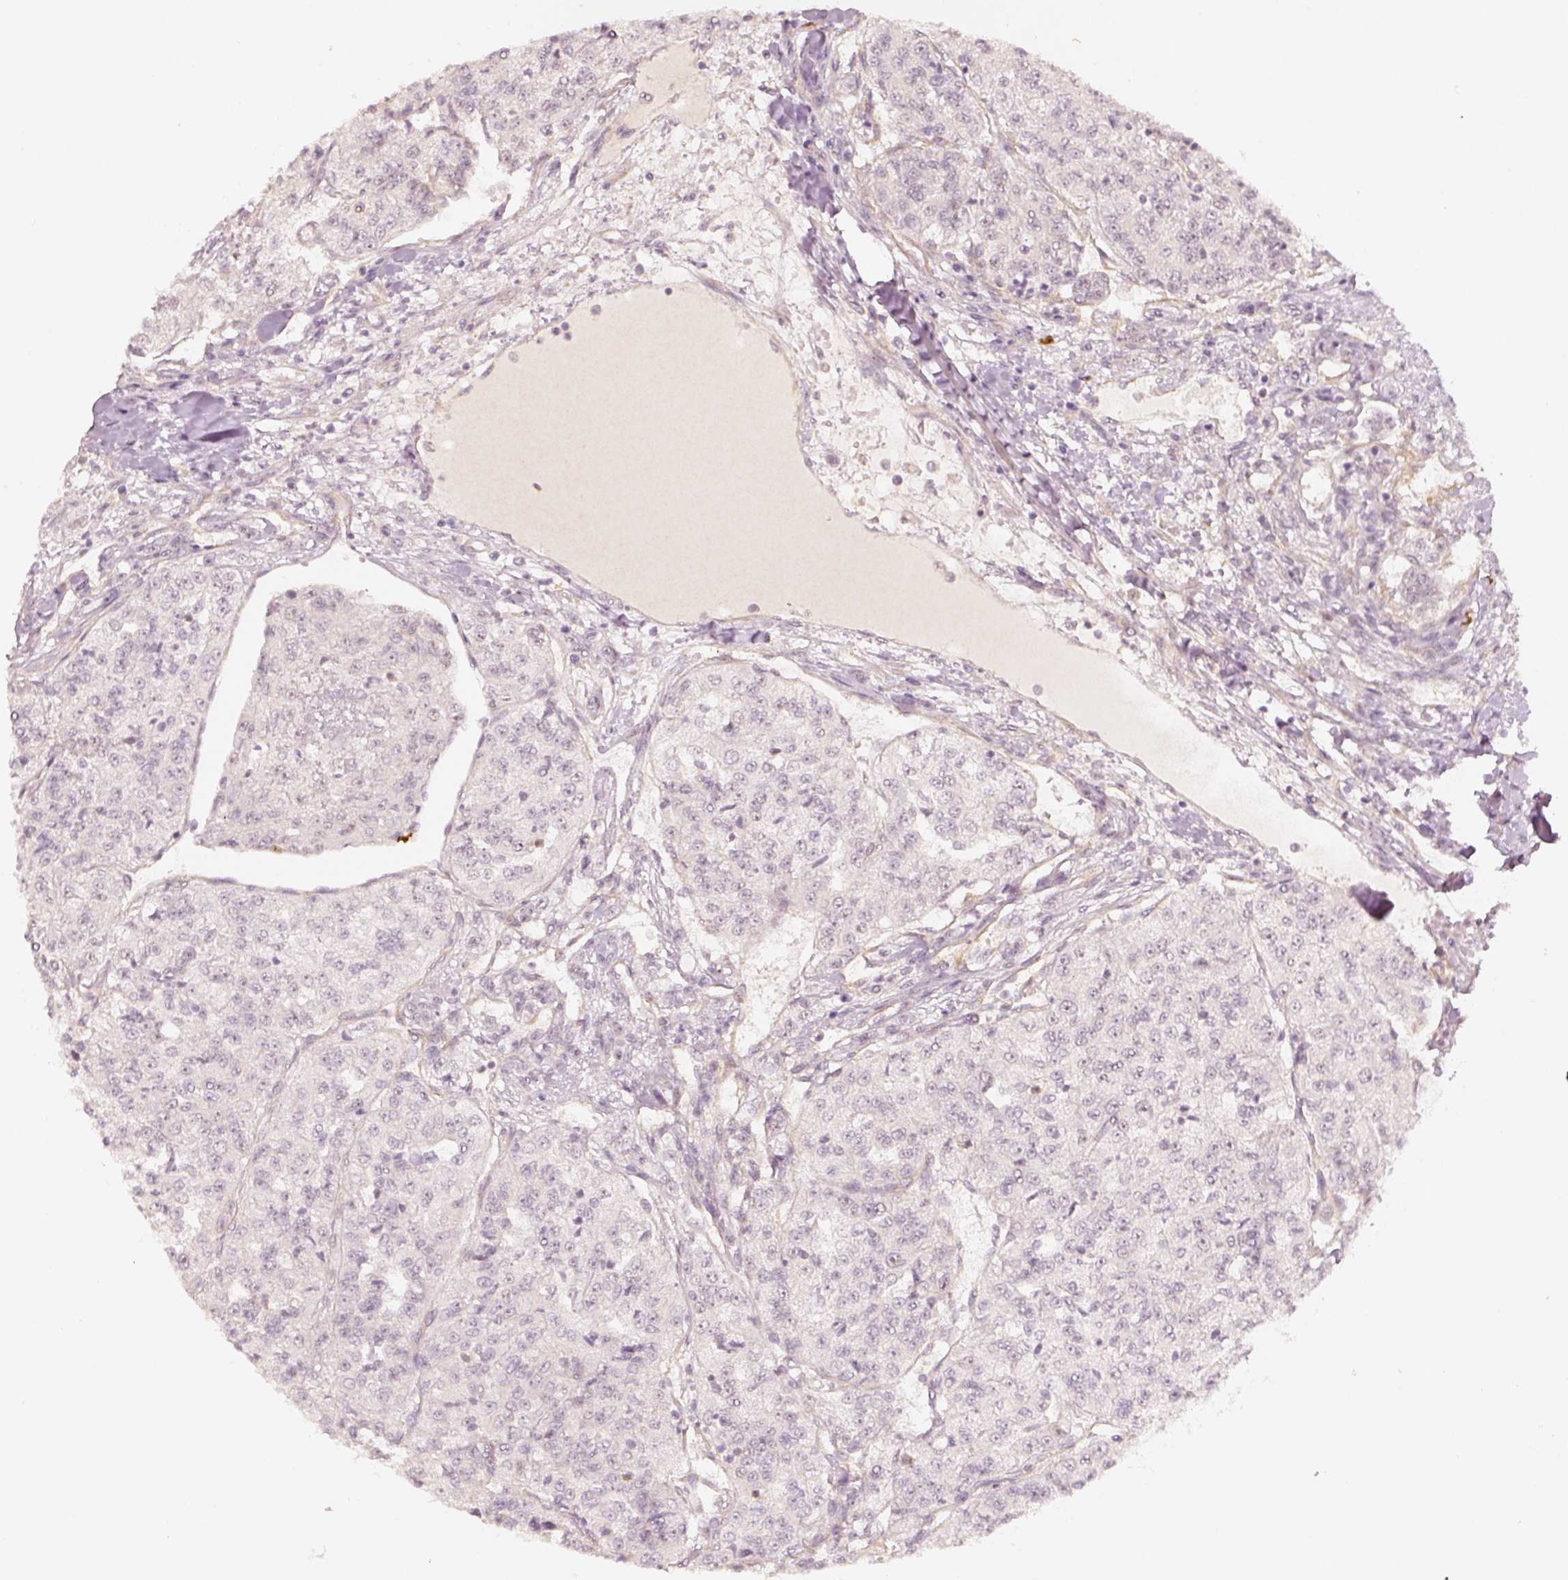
{"staining": {"intensity": "negative", "quantity": "none", "location": "none"}, "tissue": "renal cancer", "cell_type": "Tumor cells", "image_type": "cancer", "snomed": [{"axis": "morphology", "description": "Adenocarcinoma, NOS"}, {"axis": "topography", "description": "Kidney"}], "caption": "This is an IHC photomicrograph of human renal adenocarcinoma. There is no staining in tumor cells.", "gene": "EAF2", "patient": {"sex": "female", "age": 63}}